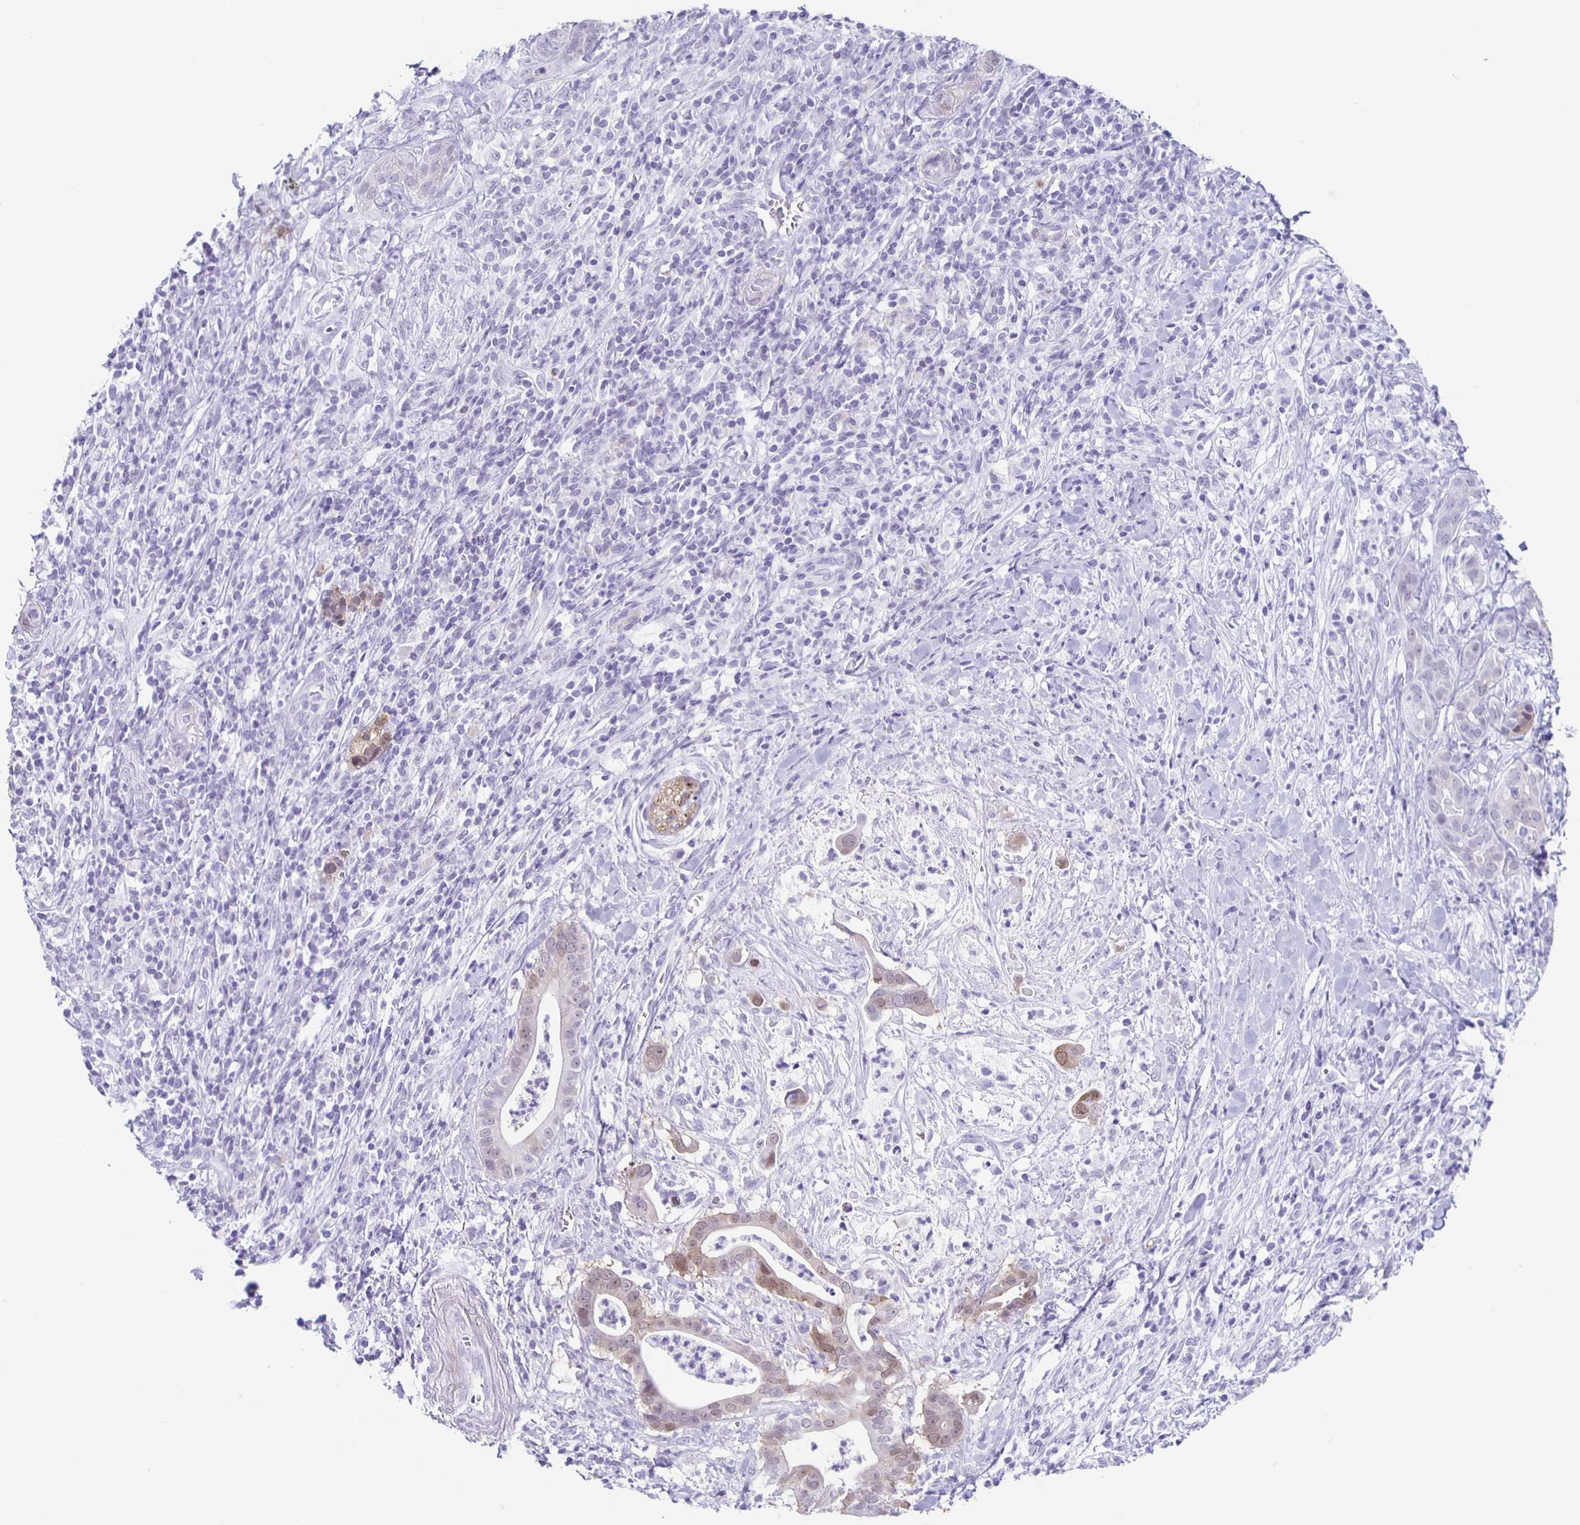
{"staining": {"intensity": "weak", "quantity": "25%-75%", "location": "cytoplasmic/membranous,nuclear"}, "tissue": "pancreatic cancer", "cell_type": "Tumor cells", "image_type": "cancer", "snomed": [{"axis": "morphology", "description": "Adenocarcinoma, NOS"}, {"axis": "topography", "description": "Pancreas"}], "caption": "High-power microscopy captured an IHC photomicrograph of pancreatic cancer (adenocarcinoma), revealing weak cytoplasmic/membranous and nuclear staining in approximately 25%-75% of tumor cells. The protein is stained brown, and the nuclei are stained in blue (DAB (3,3'-diaminobenzidine) IHC with brightfield microscopy, high magnification).", "gene": "TPPP", "patient": {"sex": "male", "age": 61}}